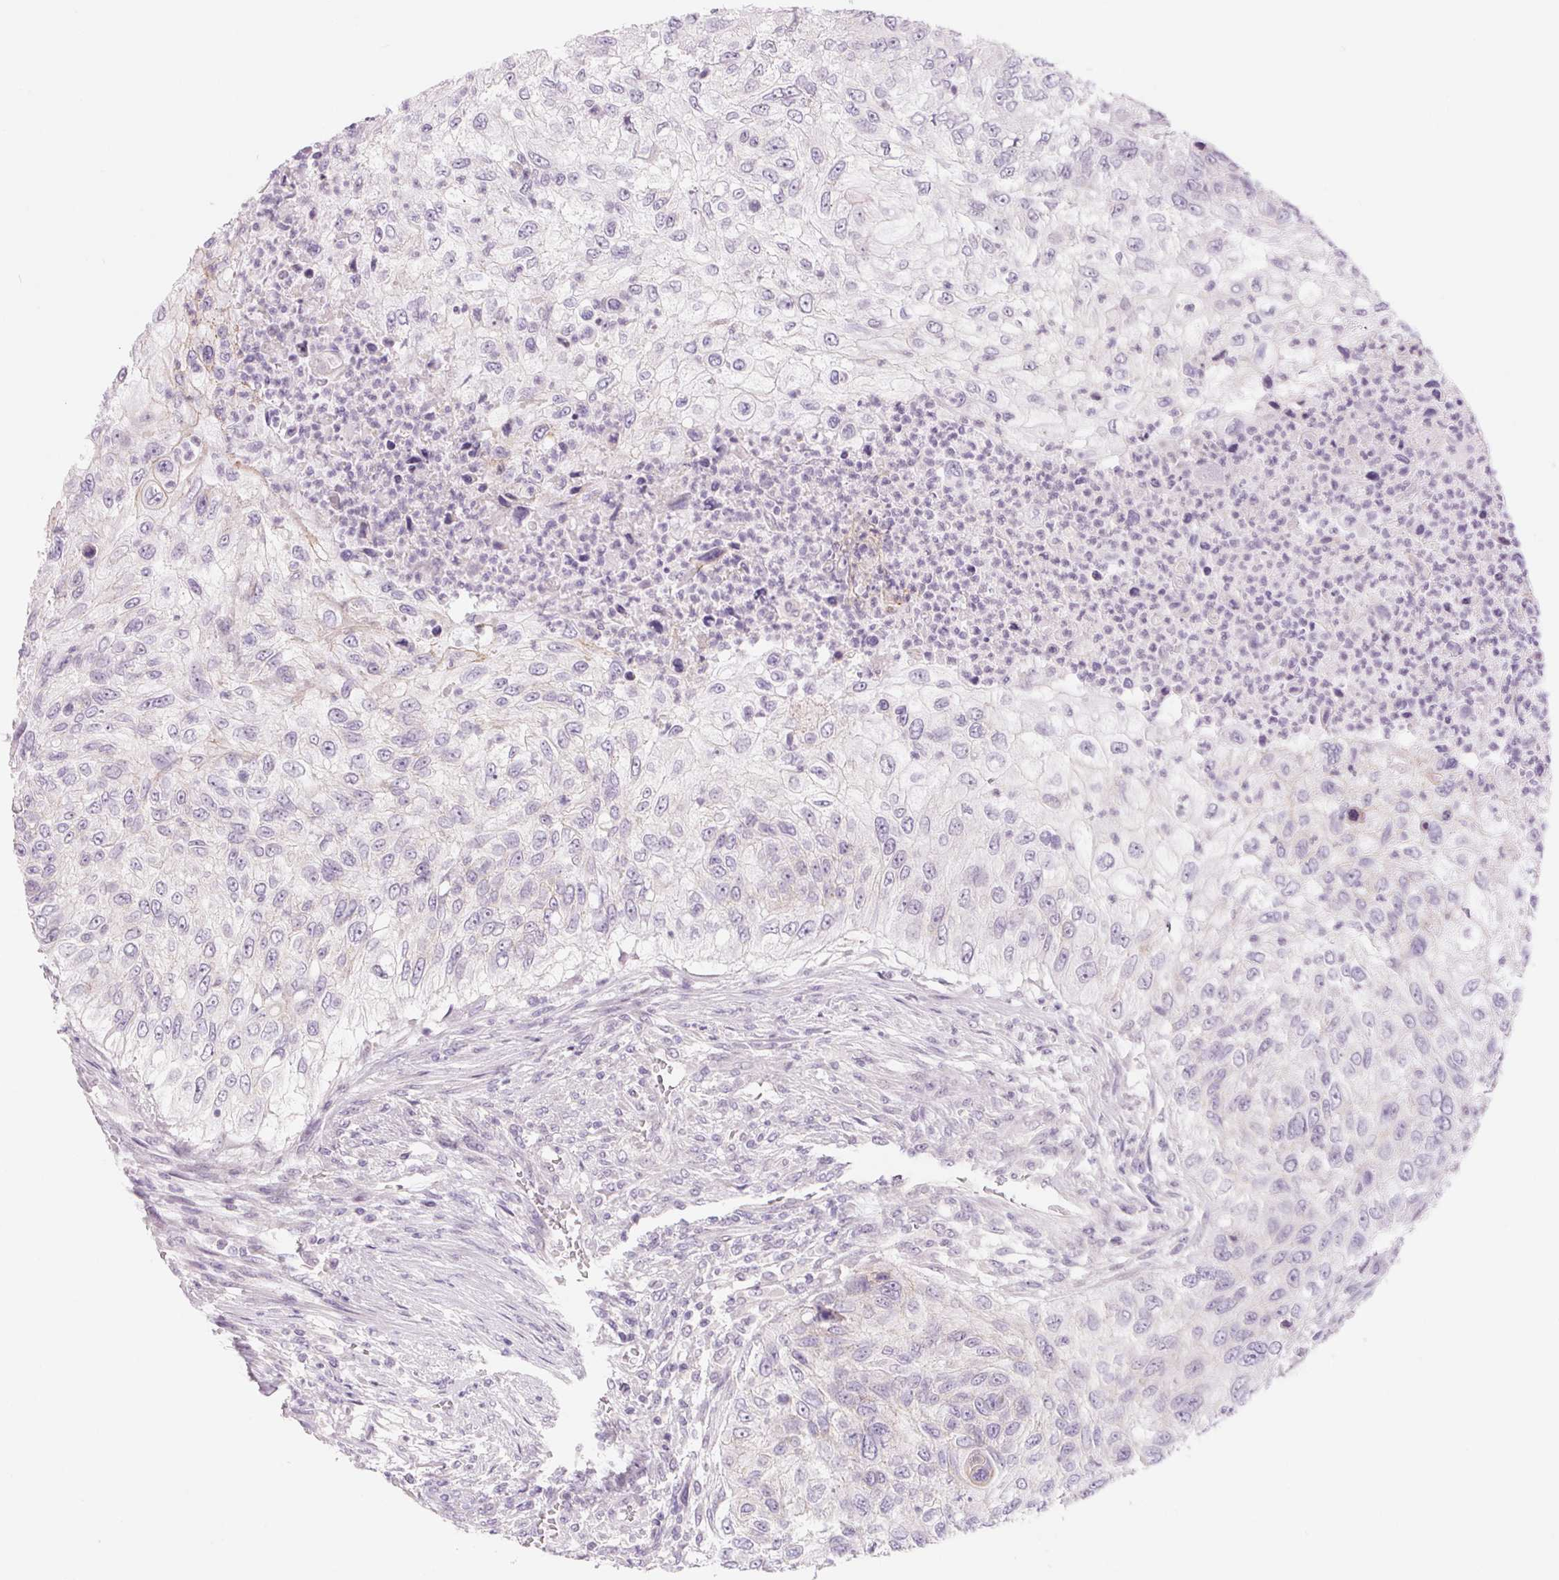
{"staining": {"intensity": "negative", "quantity": "none", "location": "none"}, "tissue": "urothelial cancer", "cell_type": "Tumor cells", "image_type": "cancer", "snomed": [{"axis": "morphology", "description": "Urothelial carcinoma, High grade"}, {"axis": "topography", "description": "Urinary bladder"}], "caption": "Urothelial cancer was stained to show a protein in brown. There is no significant expression in tumor cells.", "gene": "CCDC168", "patient": {"sex": "female", "age": 60}}